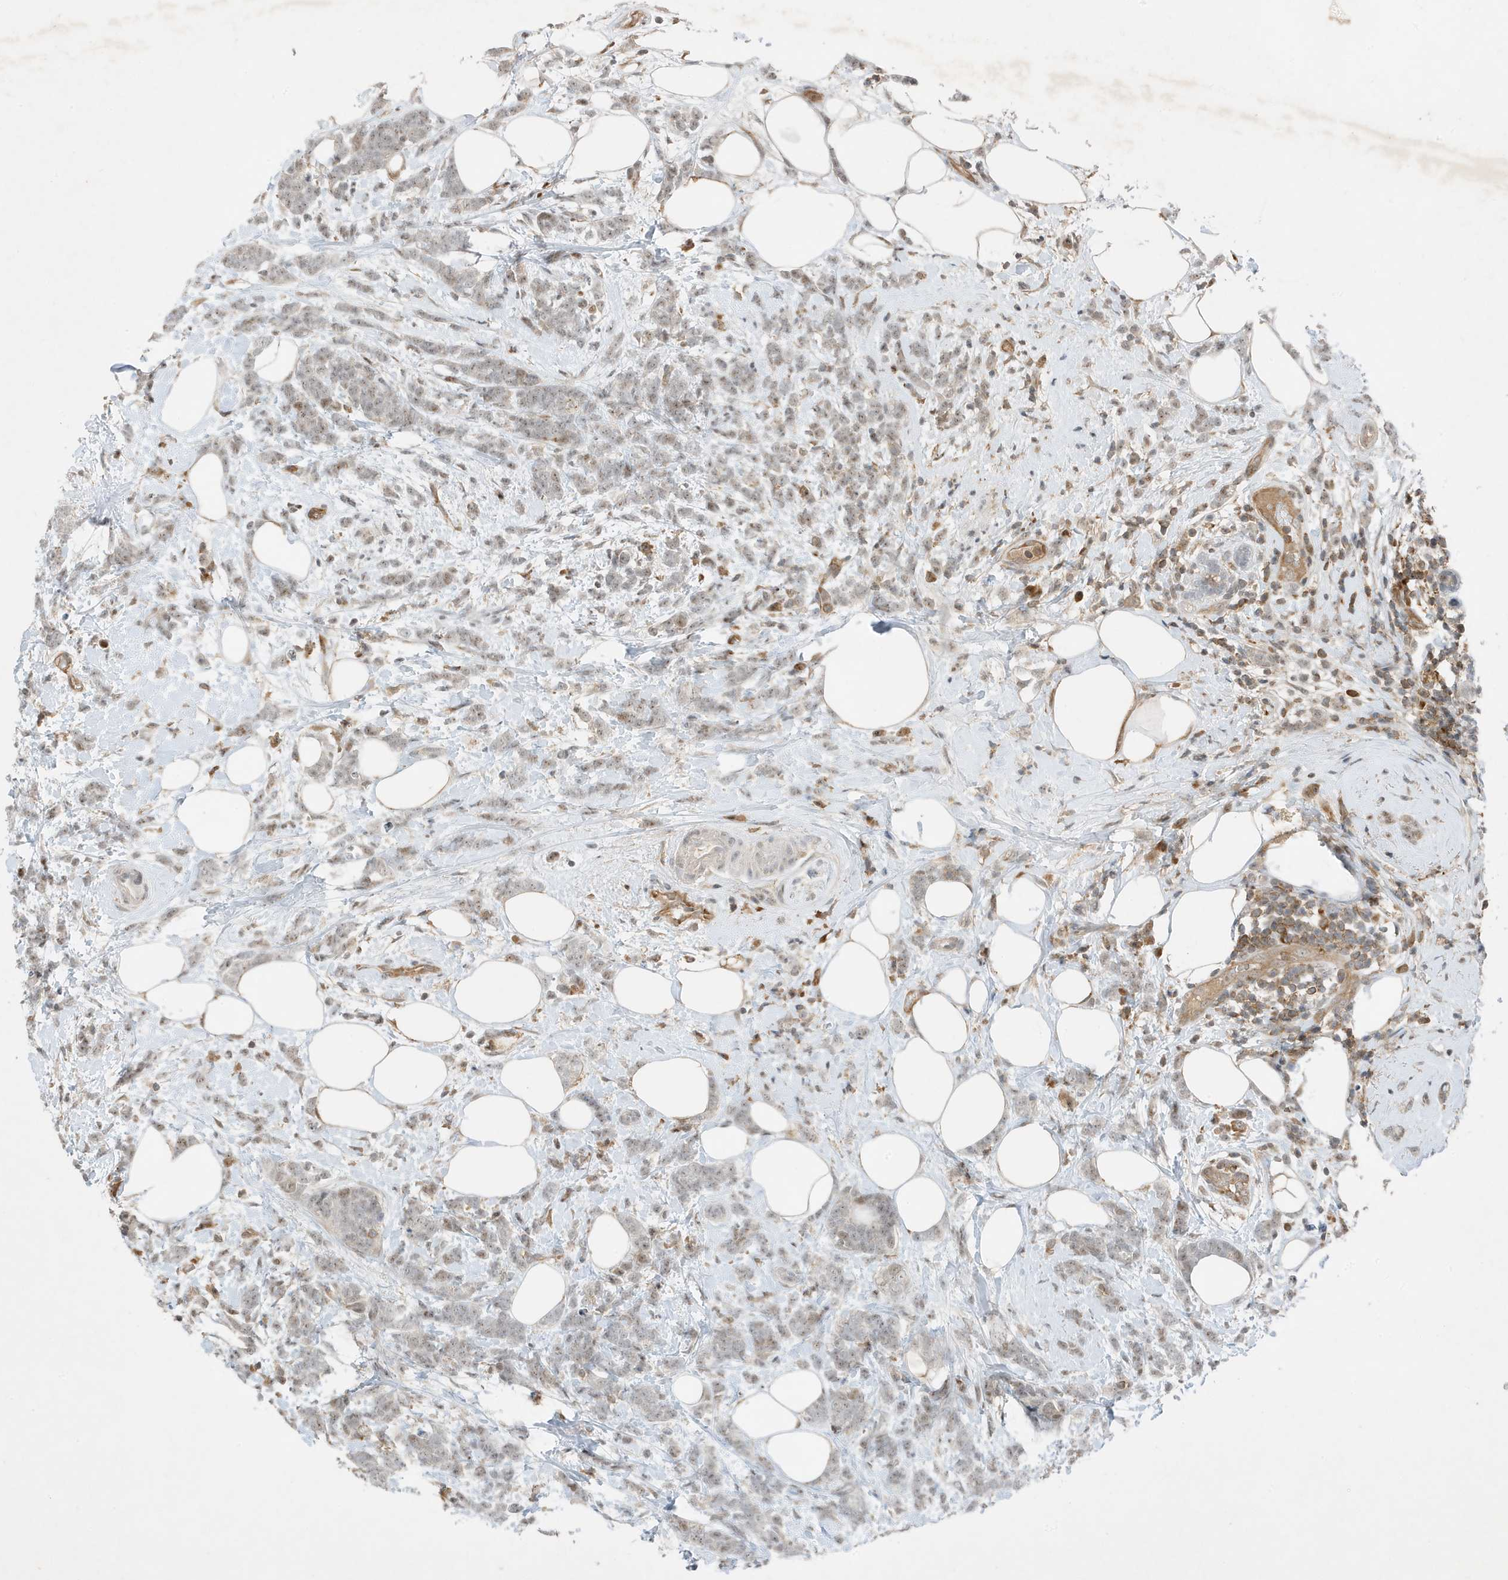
{"staining": {"intensity": "weak", "quantity": "25%-75%", "location": "nuclear"}, "tissue": "breast cancer", "cell_type": "Tumor cells", "image_type": "cancer", "snomed": [{"axis": "morphology", "description": "Lobular carcinoma"}, {"axis": "topography", "description": "Breast"}], "caption": "Immunohistochemistry (IHC) histopathology image of lobular carcinoma (breast) stained for a protein (brown), which shows low levels of weak nuclear staining in about 25%-75% of tumor cells.", "gene": "MAST3", "patient": {"sex": "female", "age": 58}}